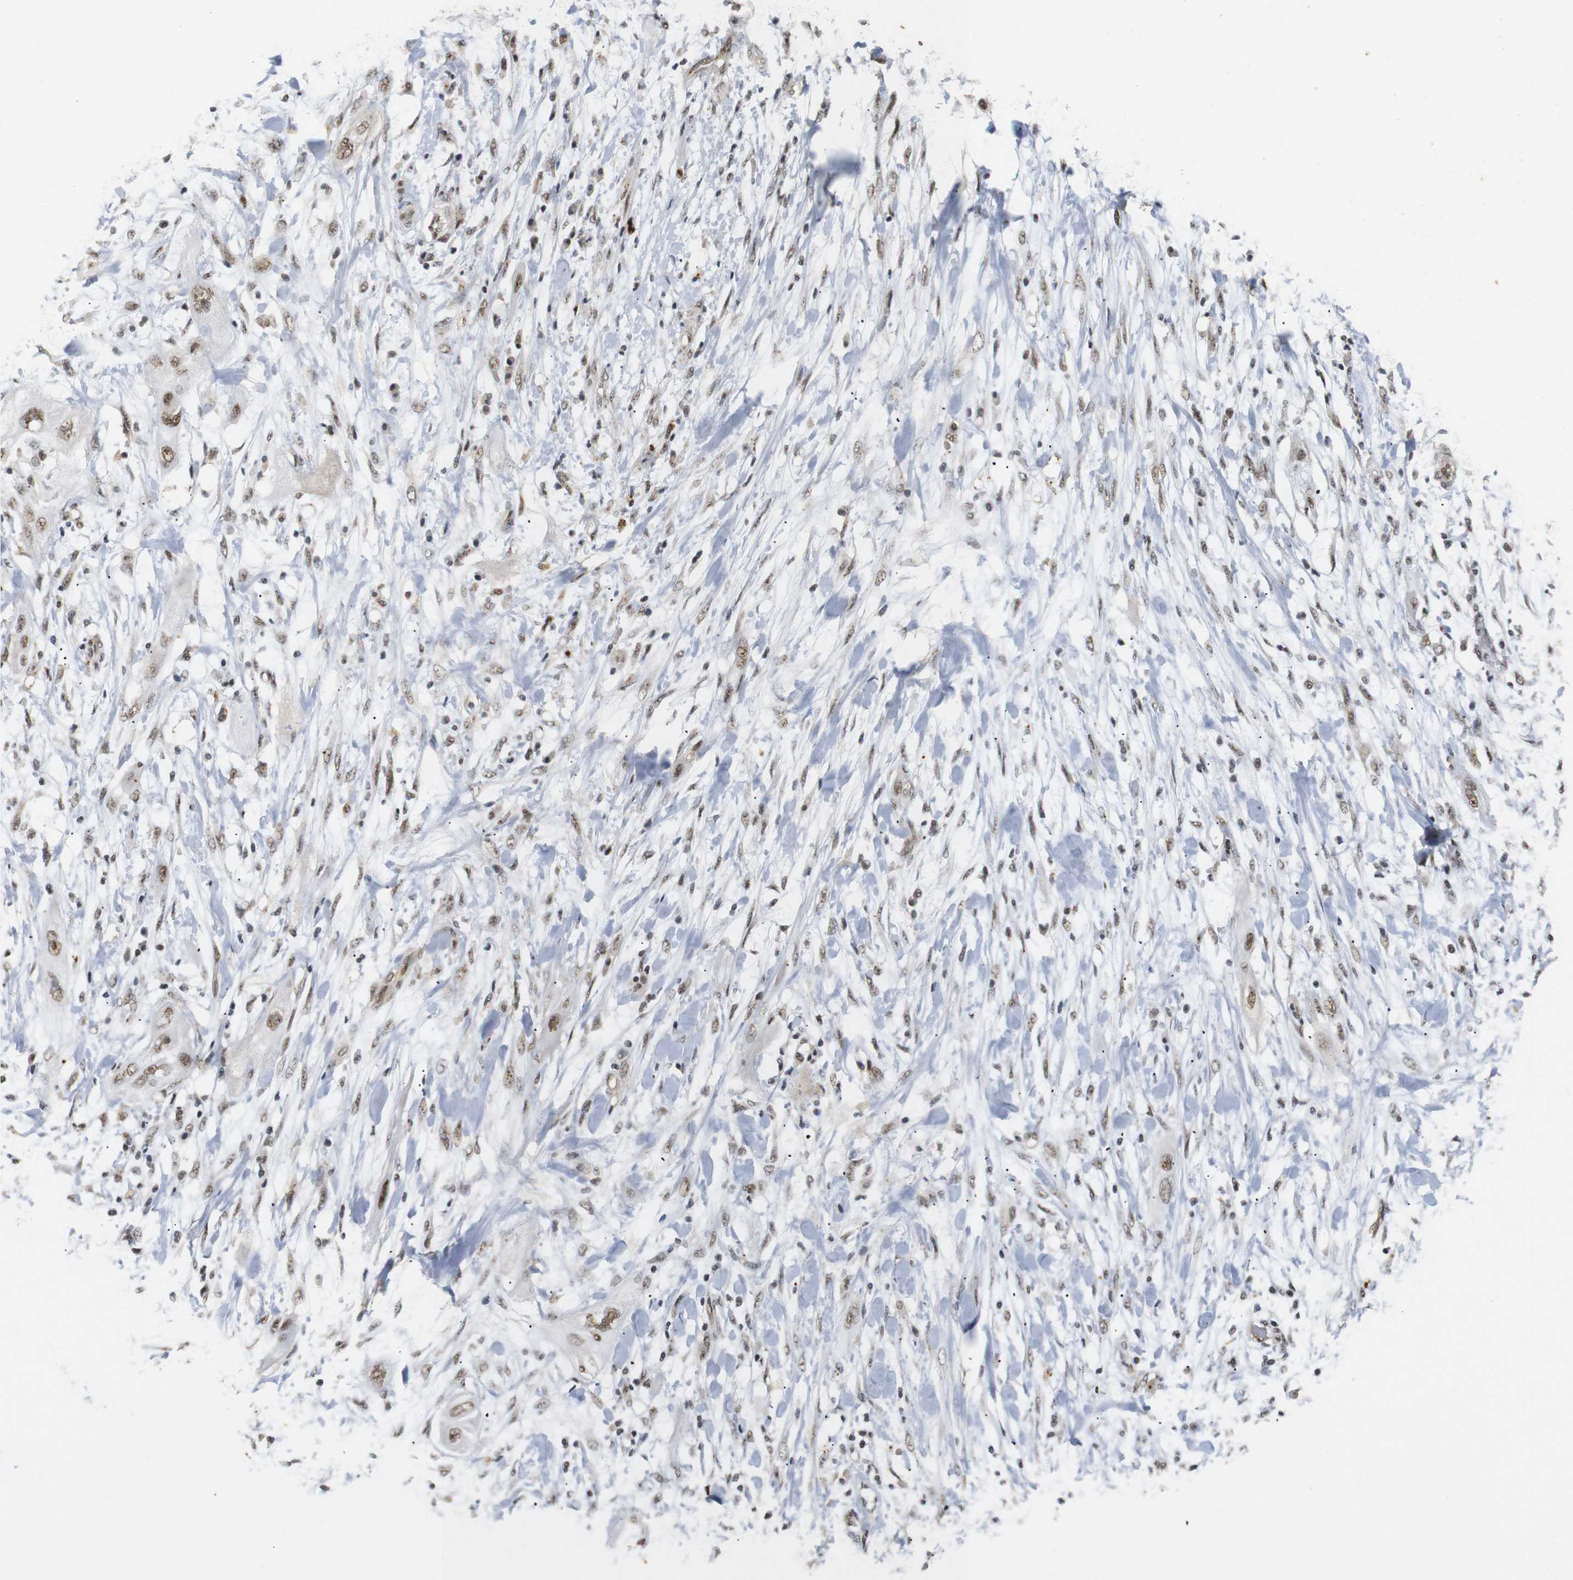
{"staining": {"intensity": "moderate", "quantity": ">75%", "location": "nuclear"}, "tissue": "lung cancer", "cell_type": "Tumor cells", "image_type": "cancer", "snomed": [{"axis": "morphology", "description": "Squamous cell carcinoma, NOS"}, {"axis": "topography", "description": "Lung"}], "caption": "DAB immunohistochemical staining of human squamous cell carcinoma (lung) displays moderate nuclear protein staining in about >75% of tumor cells.", "gene": "PYM1", "patient": {"sex": "female", "age": 47}}